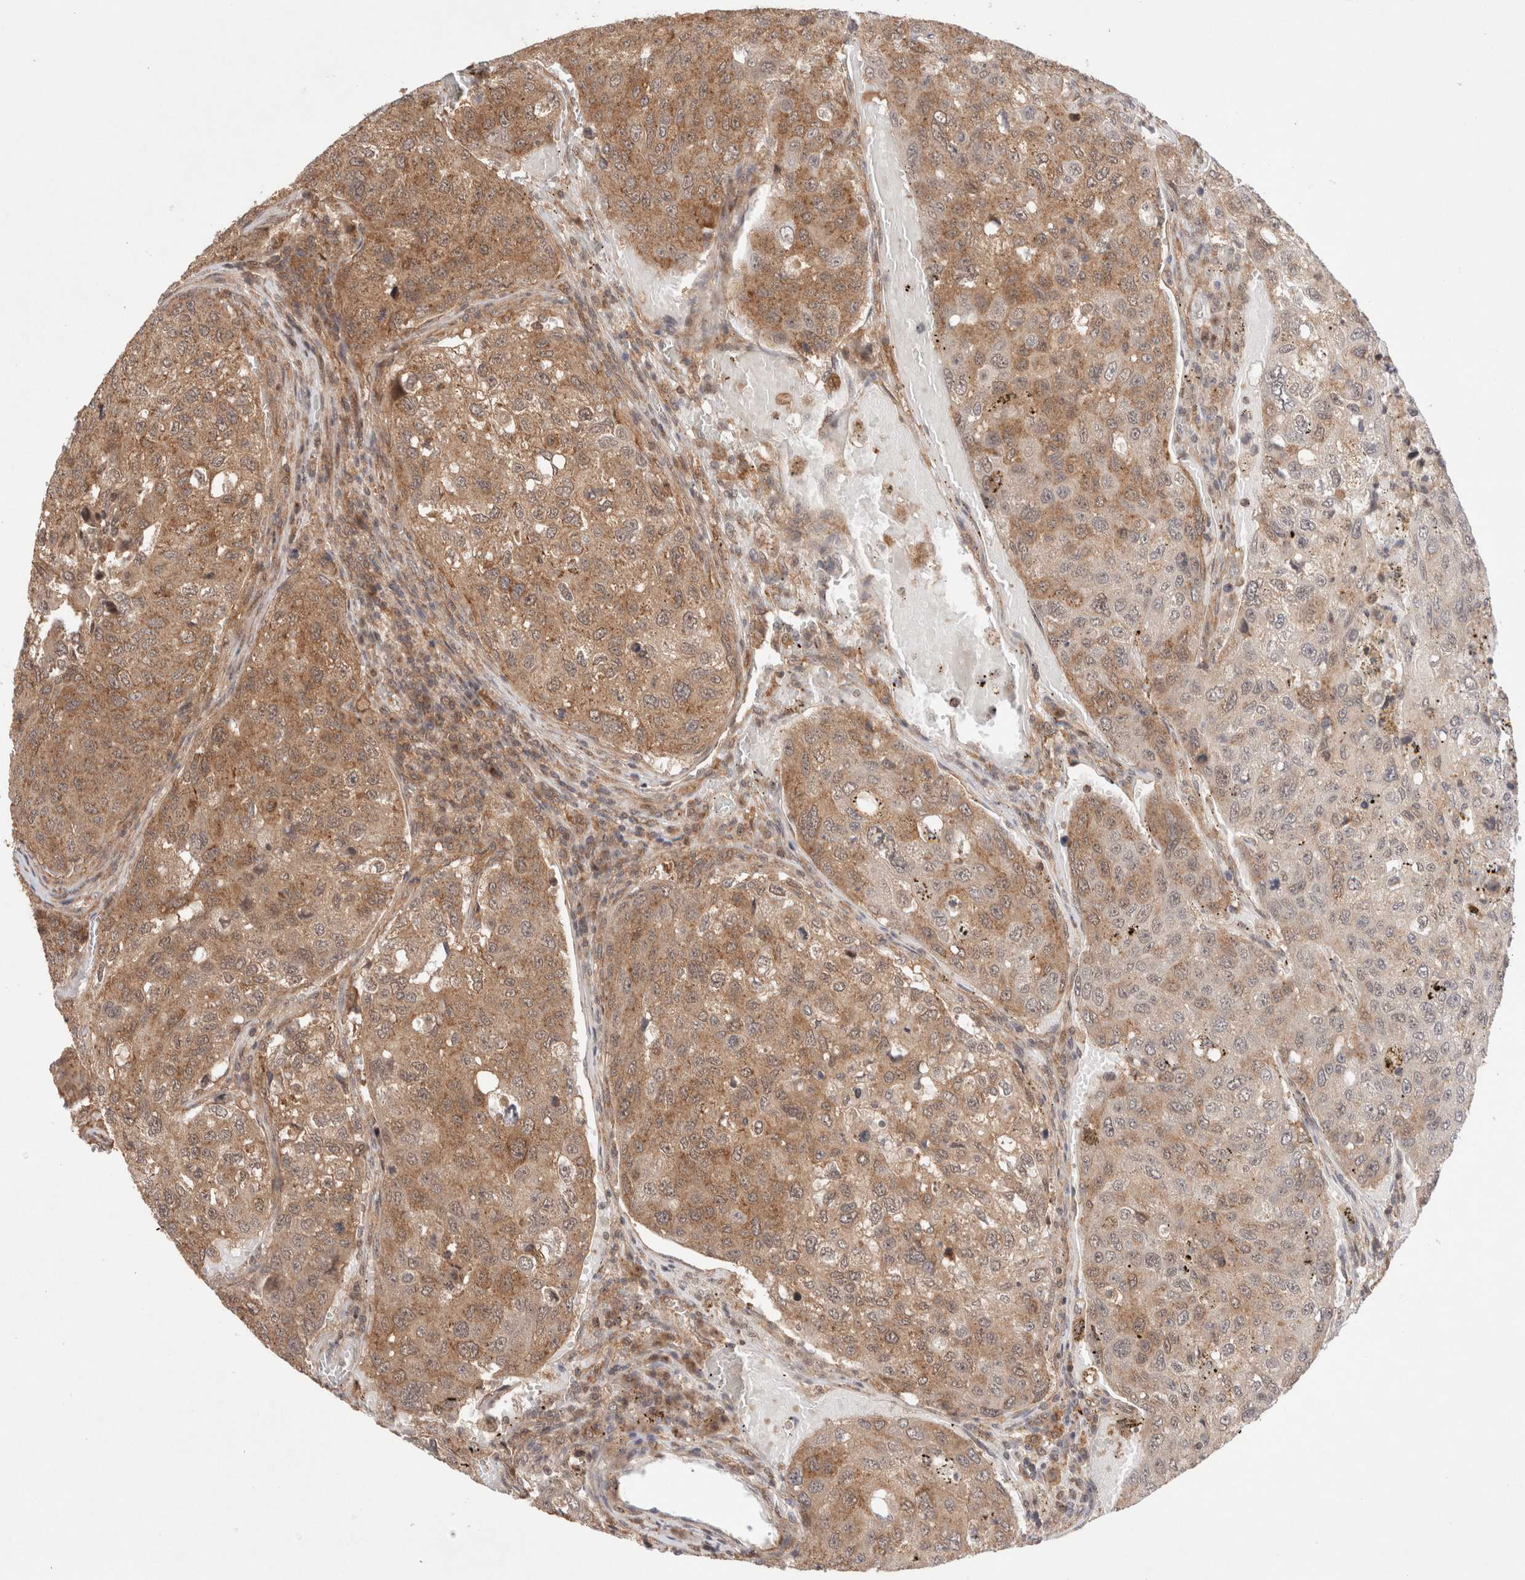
{"staining": {"intensity": "moderate", "quantity": ">75%", "location": "cytoplasmic/membranous"}, "tissue": "urothelial cancer", "cell_type": "Tumor cells", "image_type": "cancer", "snomed": [{"axis": "morphology", "description": "Urothelial carcinoma, High grade"}, {"axis": "topography", "description": "Lymph node"}, {"axis": "topography", "description": "Urinary bladder"}], "caption": "DAB immunohistochemical staining of human urothelial carcinoma (high-grade) reveals moderate cytoplasmic/membranous protein expression in approximately >75% of tumor cells.", "gene": "SIKE1", "patient": {"sex": "male", "age": 51}}